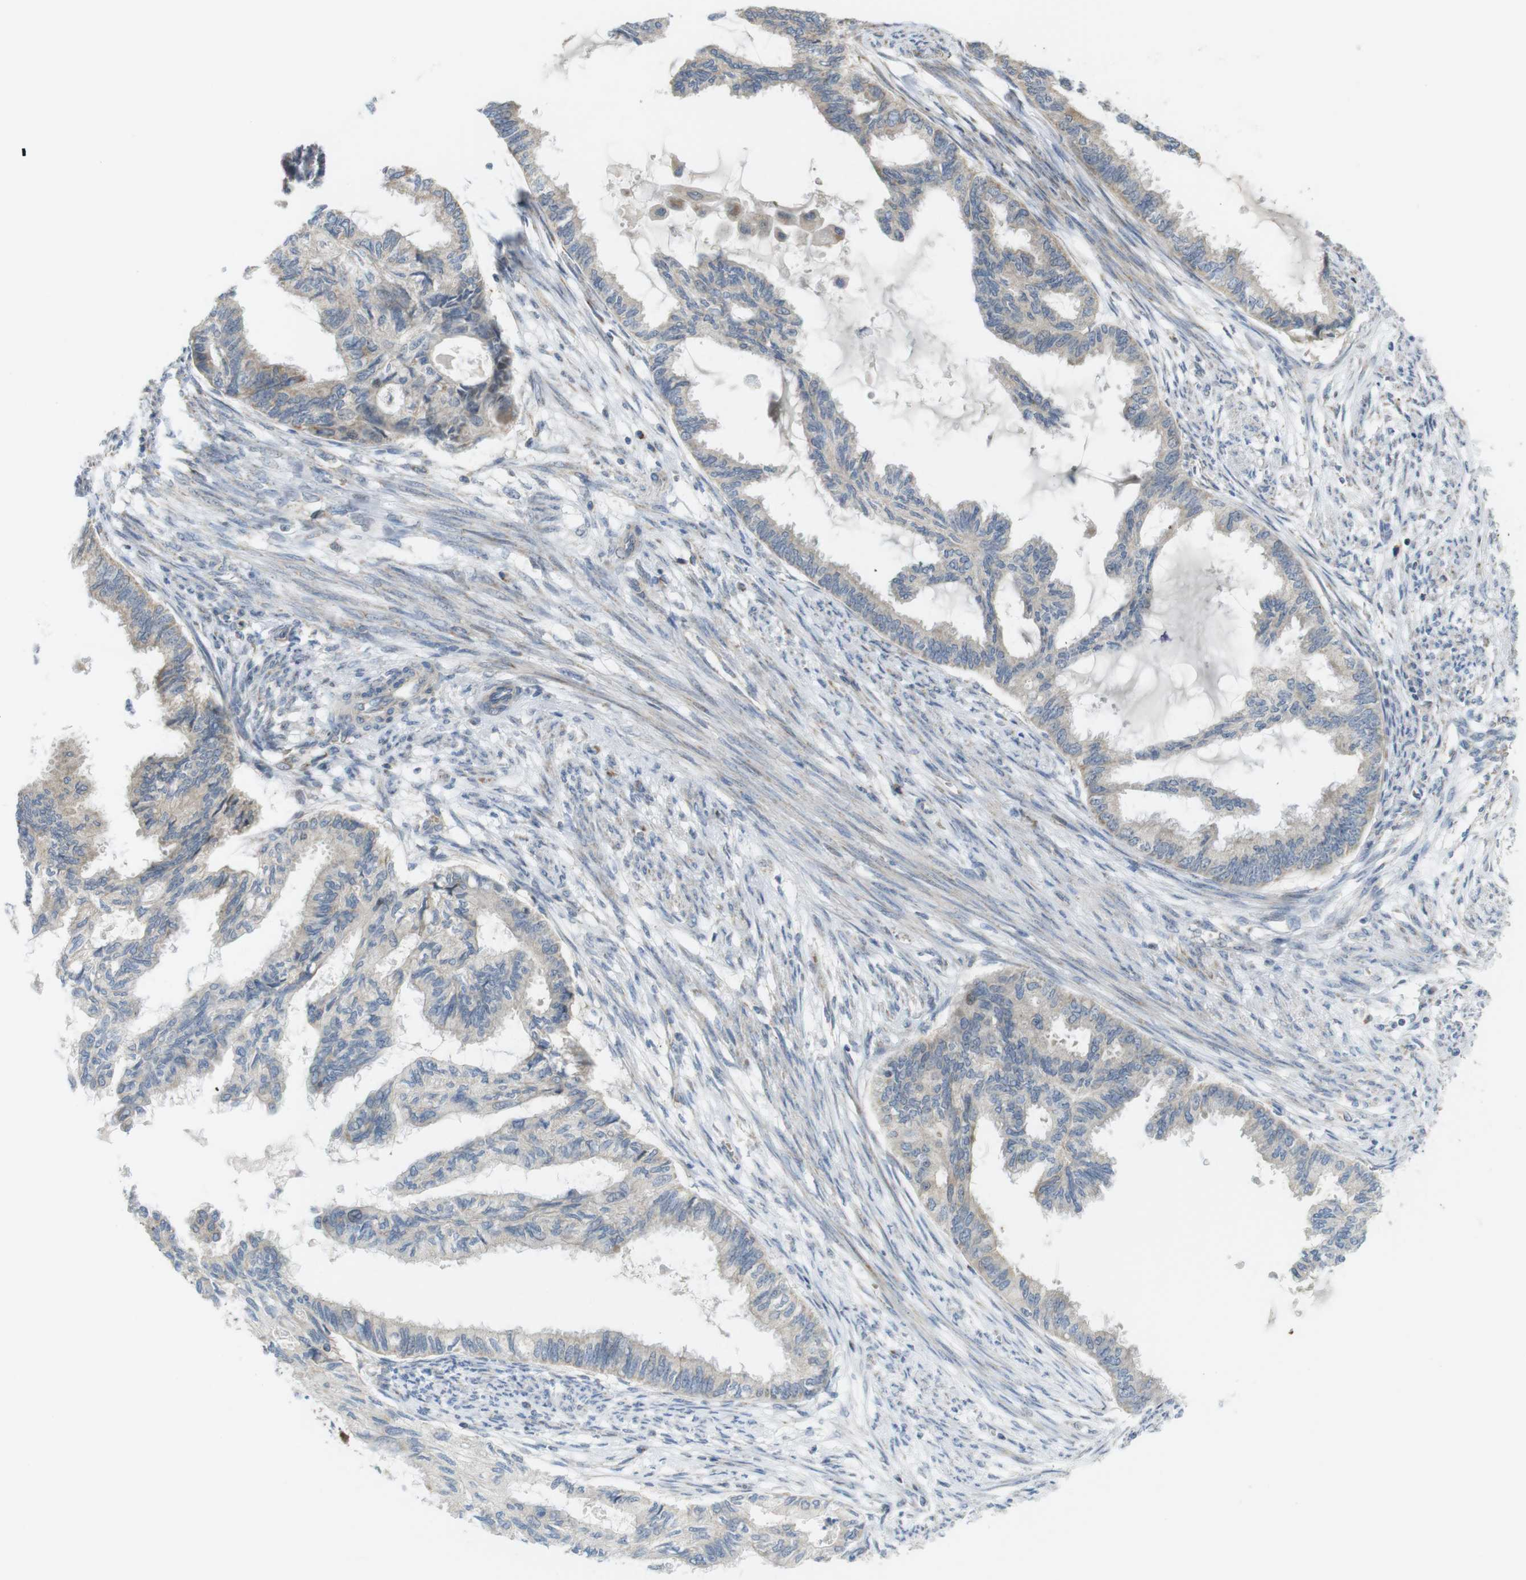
{"staining": {"intensity": "moderate", "quantity": "<25%", "location": "cytoplasmic/membranous"}, "tissue": "cervical cancer", "cell_type": "Tumor cells", "image_type": "cancer", "snomed": [{"axis": "morphology", "description": "Normal tissue, NOS"}, {"axis": "morphology", "description": "Adenocarcinoma, NOS"}, {"axis": "topography", "description": "Cervix"}, {"axis": "topography", "description": "Endometrium"}], "caption": "High-magnification brightfield microscopy of adenocarcinoma (cervical) stained with DAB (brown) and counterstained with hematoxylin (blue). tumor cells exhibit moderate cytoplasmic/membranous staining is appreciated in approximately<25% of cells.", "gene": "MARCHF1", "patient": {"sex": "female", "age": 86}}